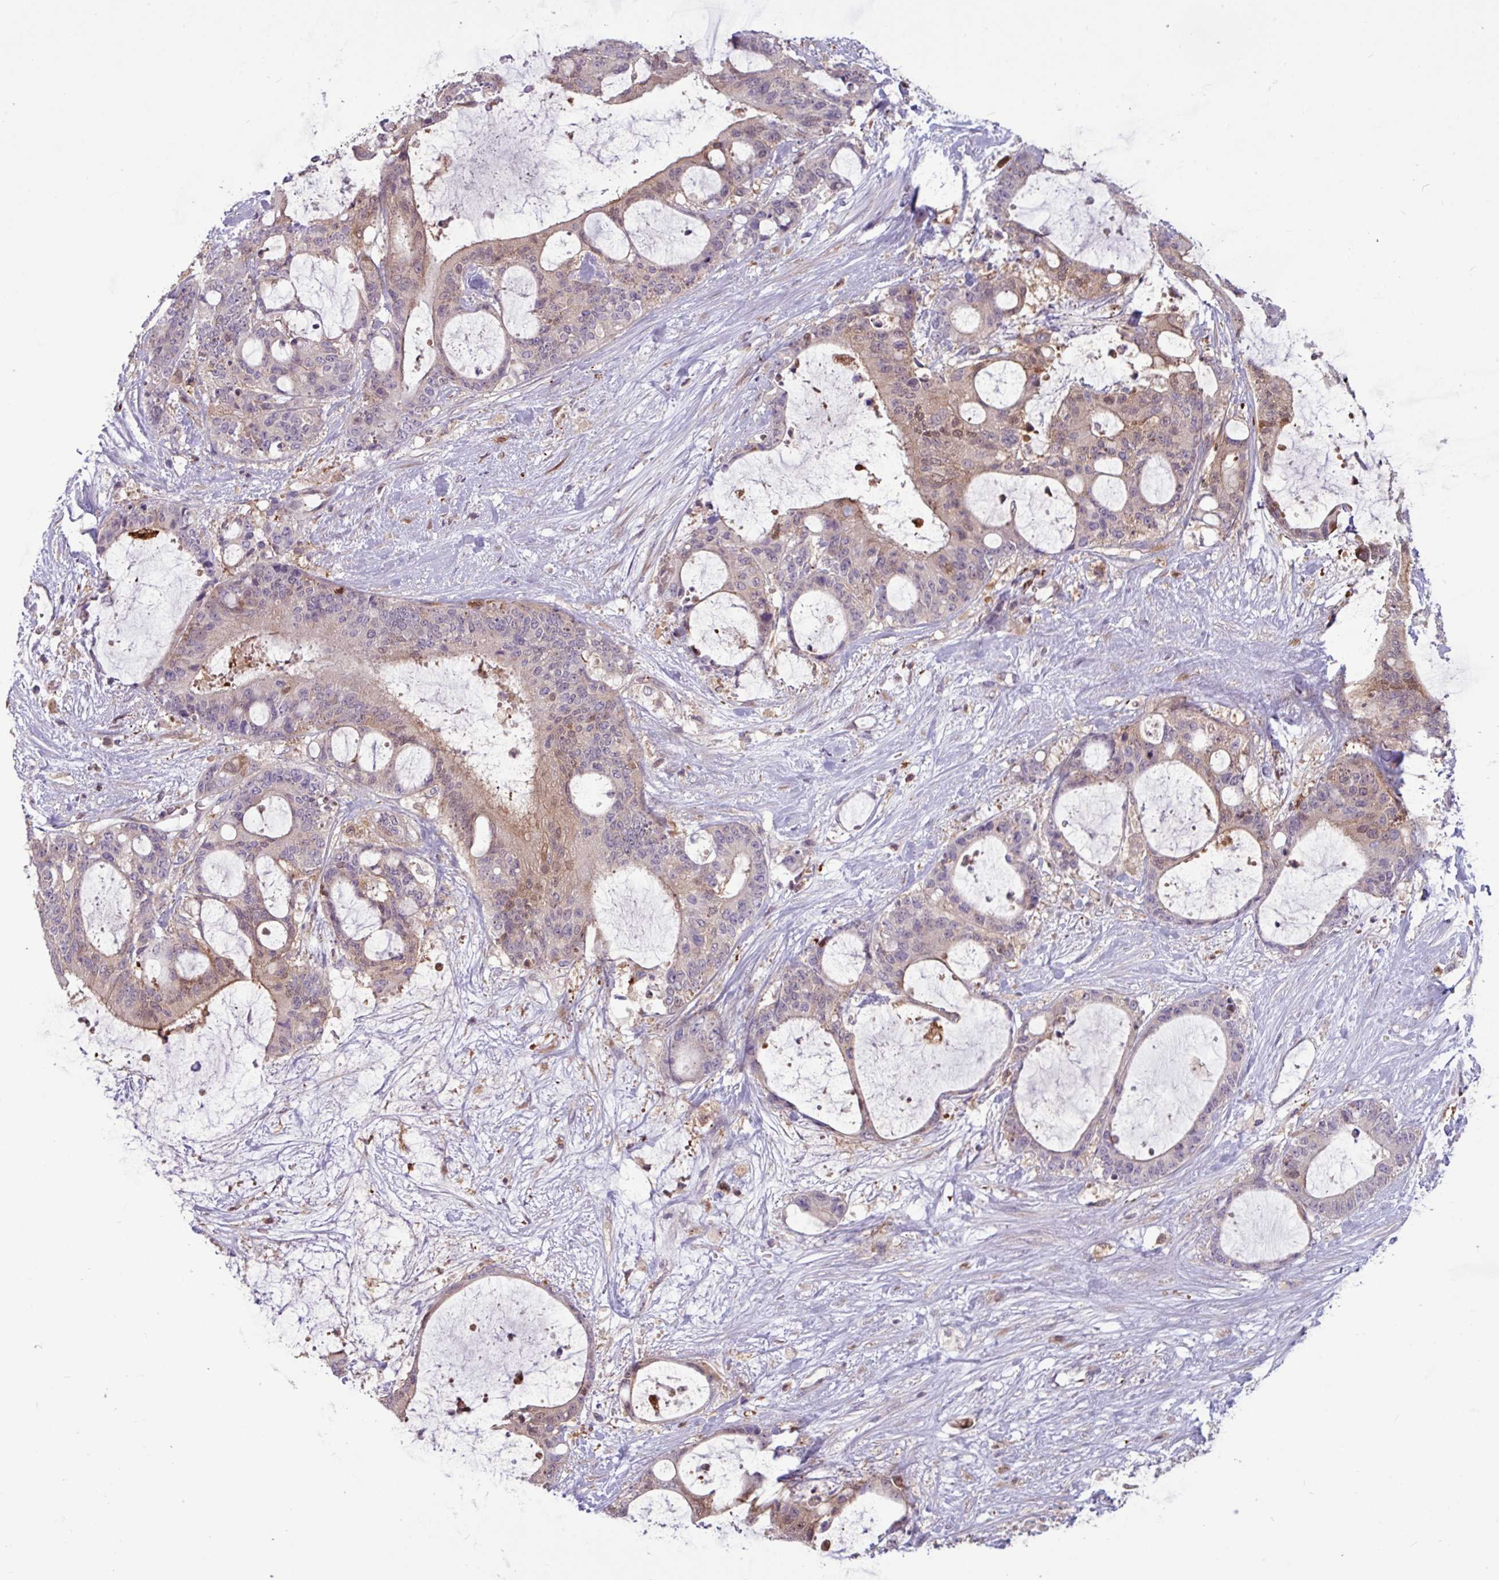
{"staining": {"intensity": "weak", "quantity": "<25%", "location": "cytoplasmic/membranous,nuclear"}, "tissue": "liver cancer", "cell_type": "Tumor cells", "image_type": "cancer", "snomed": [{"axis": "morphology", "description": "Normal tissue, NOS"}, {"axis": "morphology", "description": "Cholangiocarcinoma"}, {"axis": "topography", "description": "Liver"}, {"axis": "topography", "description": "Peripheral nerve tissue"}], "caption": "DAB (3,3'-diaminobenzidine) immunohistochemical staining of cholangiocarcinoma (liver) exhibits no significant expression in tumor cells.", "gene": "SEC61G", "patient": {"sex": "female", "age": 73}}